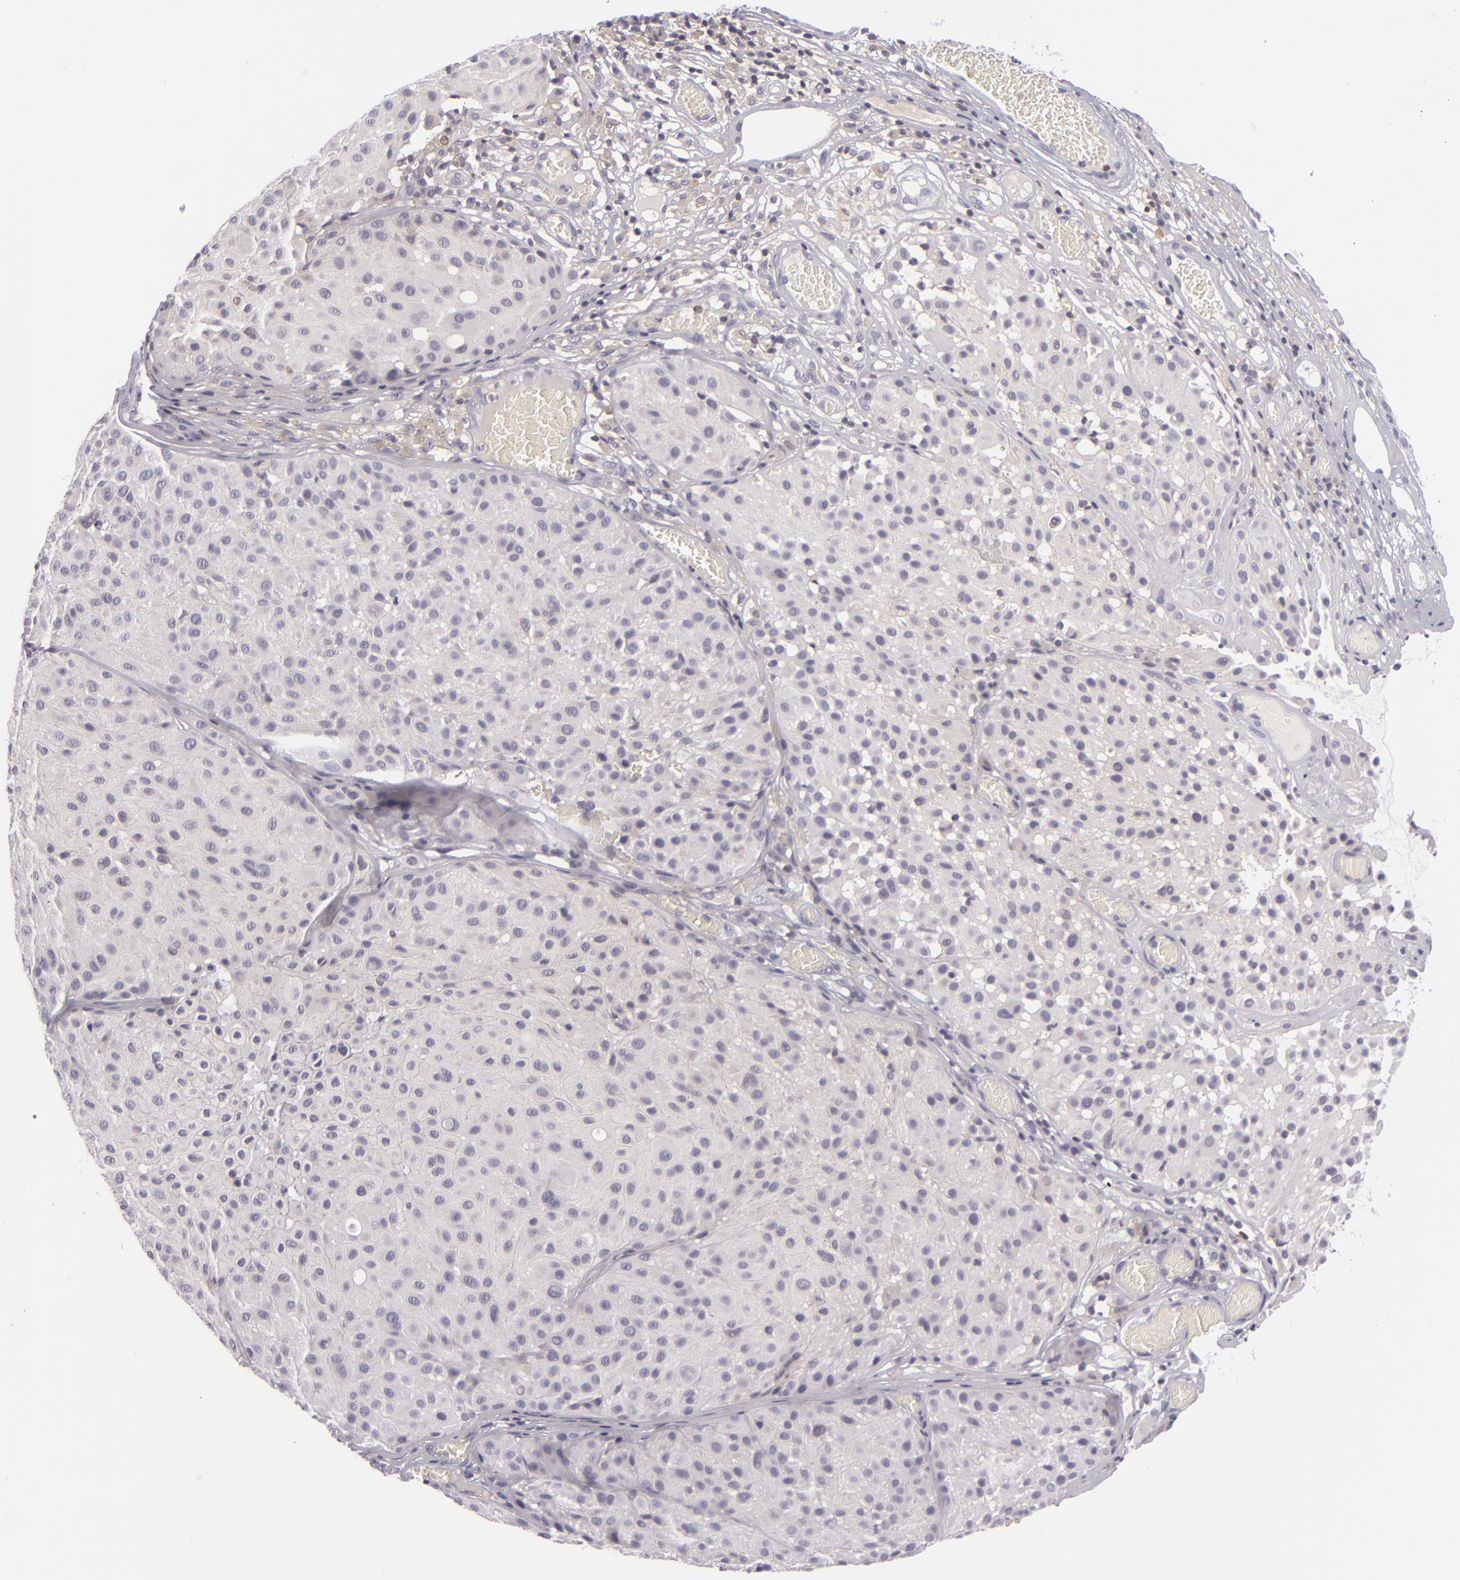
{"staining": {"intensity": "negative", "quantity": "none", "location": "none"}, "tissue": "melanoma", "cell_type": "Tumor cells", "image_type": "cancer", "snomed": [{"axis": "morphology", "description": "Malignant melanoma, NOS"}, {"axis": "topography", "description": "Skin"}], "caption": "Immunohistochemistry (IHC) histopathology image of neoplastic tissue: melanoma stained with DAB (3,3'-diaminobenzidine) reveals no significant protein positivity in tumor cells.", "gene": "KCNAB2", "patient": {"sex": "male", "age": 36}}